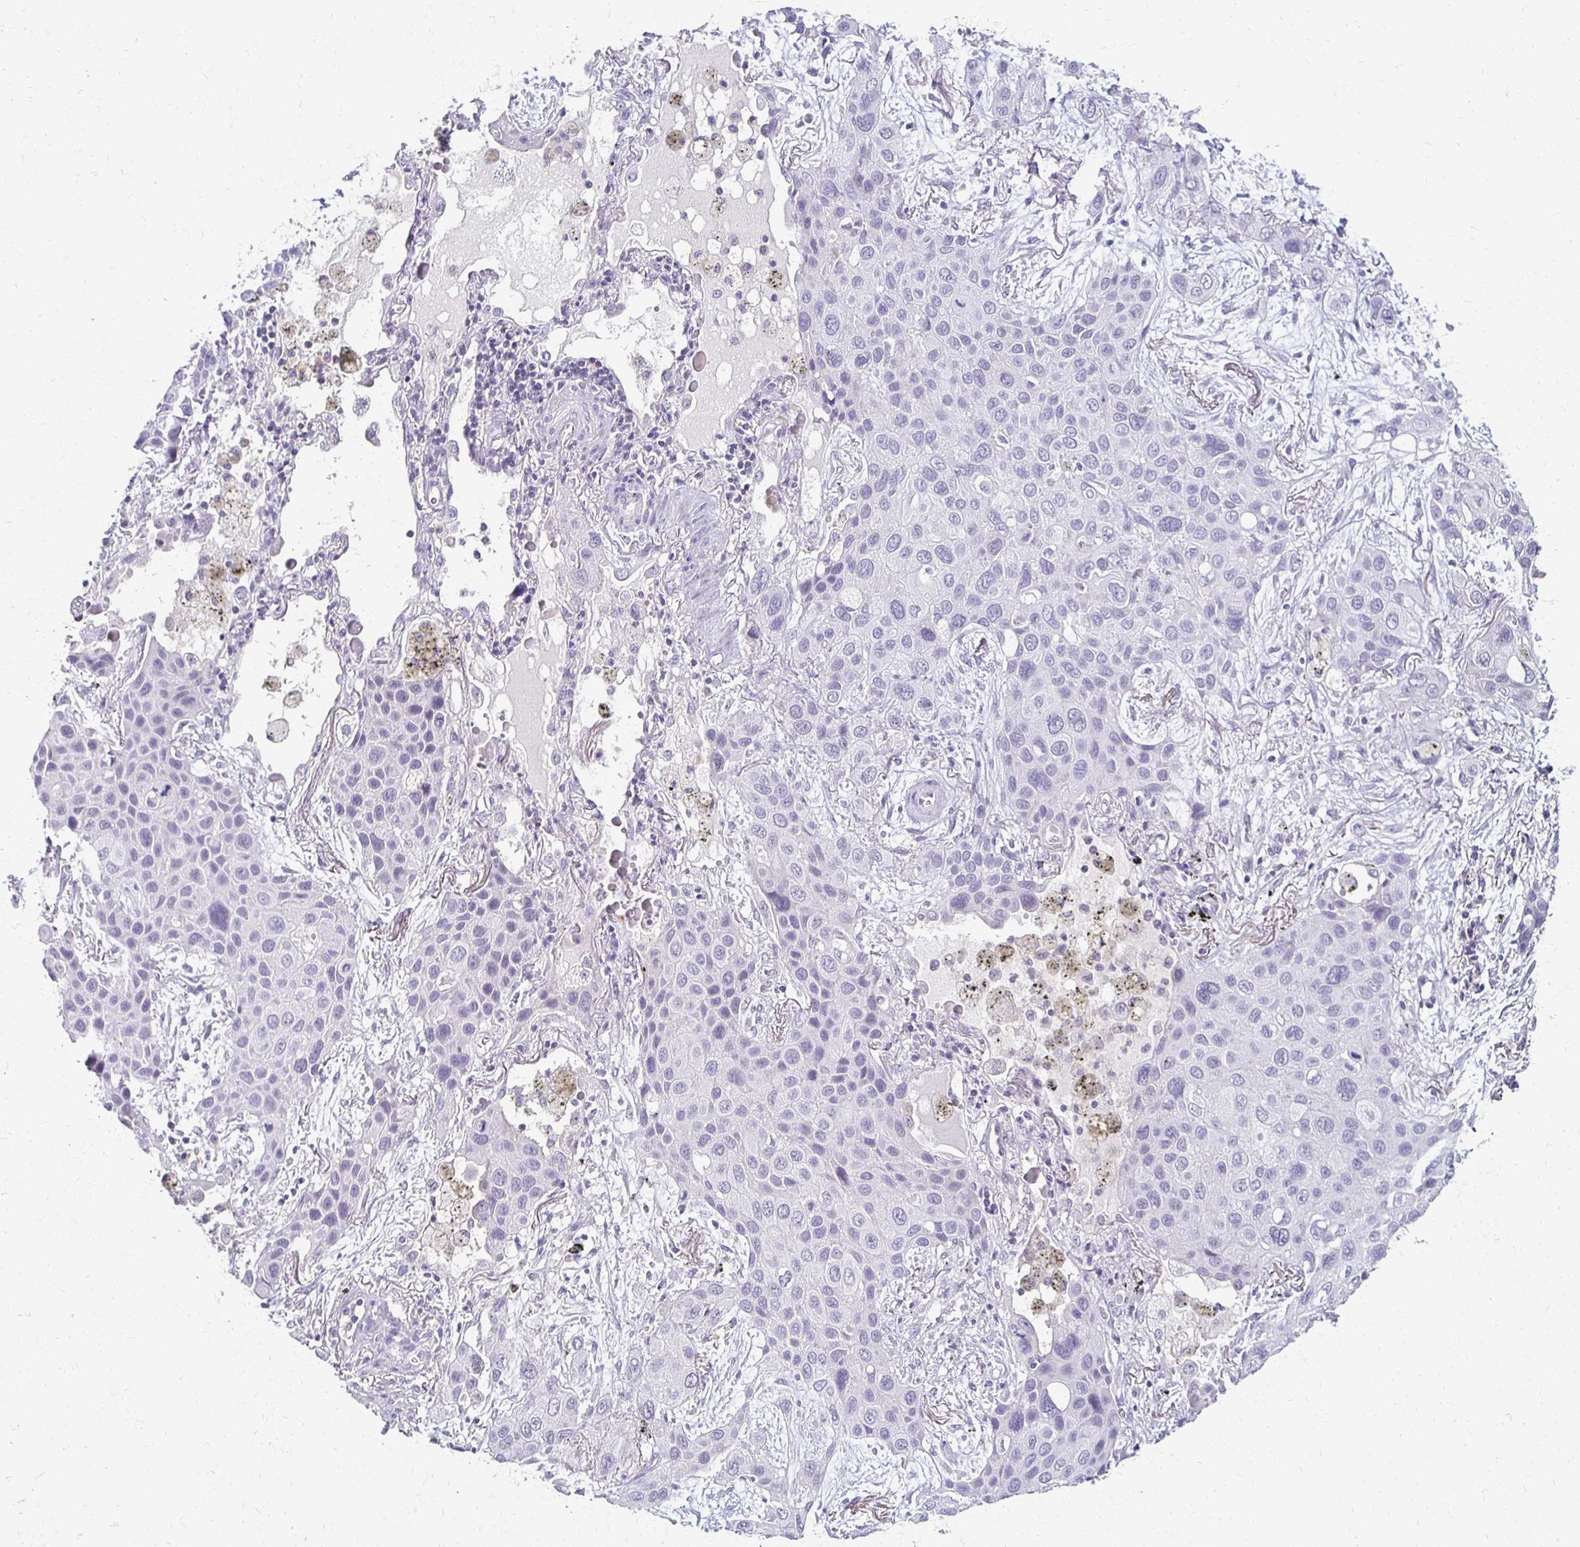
{"staining": {"intensity": "negative", "quantity": "none", "location": "none"}, "tissue": "lung cancer", "cell_type": "Tumor cells", "image_type": "cancer", "snomed": [{"axis": "morphology", "description": "Squamous cell carcinoma, NOS"}, {"axis": "morphology", "description": "Squamous cell carcinoma, metastatic, NOS"}, {"axis": "topography", "description": "Lung"}], "caption": "Tumor cells are negative for protein expression in human metastatic squamous cell carcinoma (lung). (Brightfield microscopy of DAB IHC at high magnification).", "gene": "FOXO4", "patient": {"sex": "male", "age": 59}}